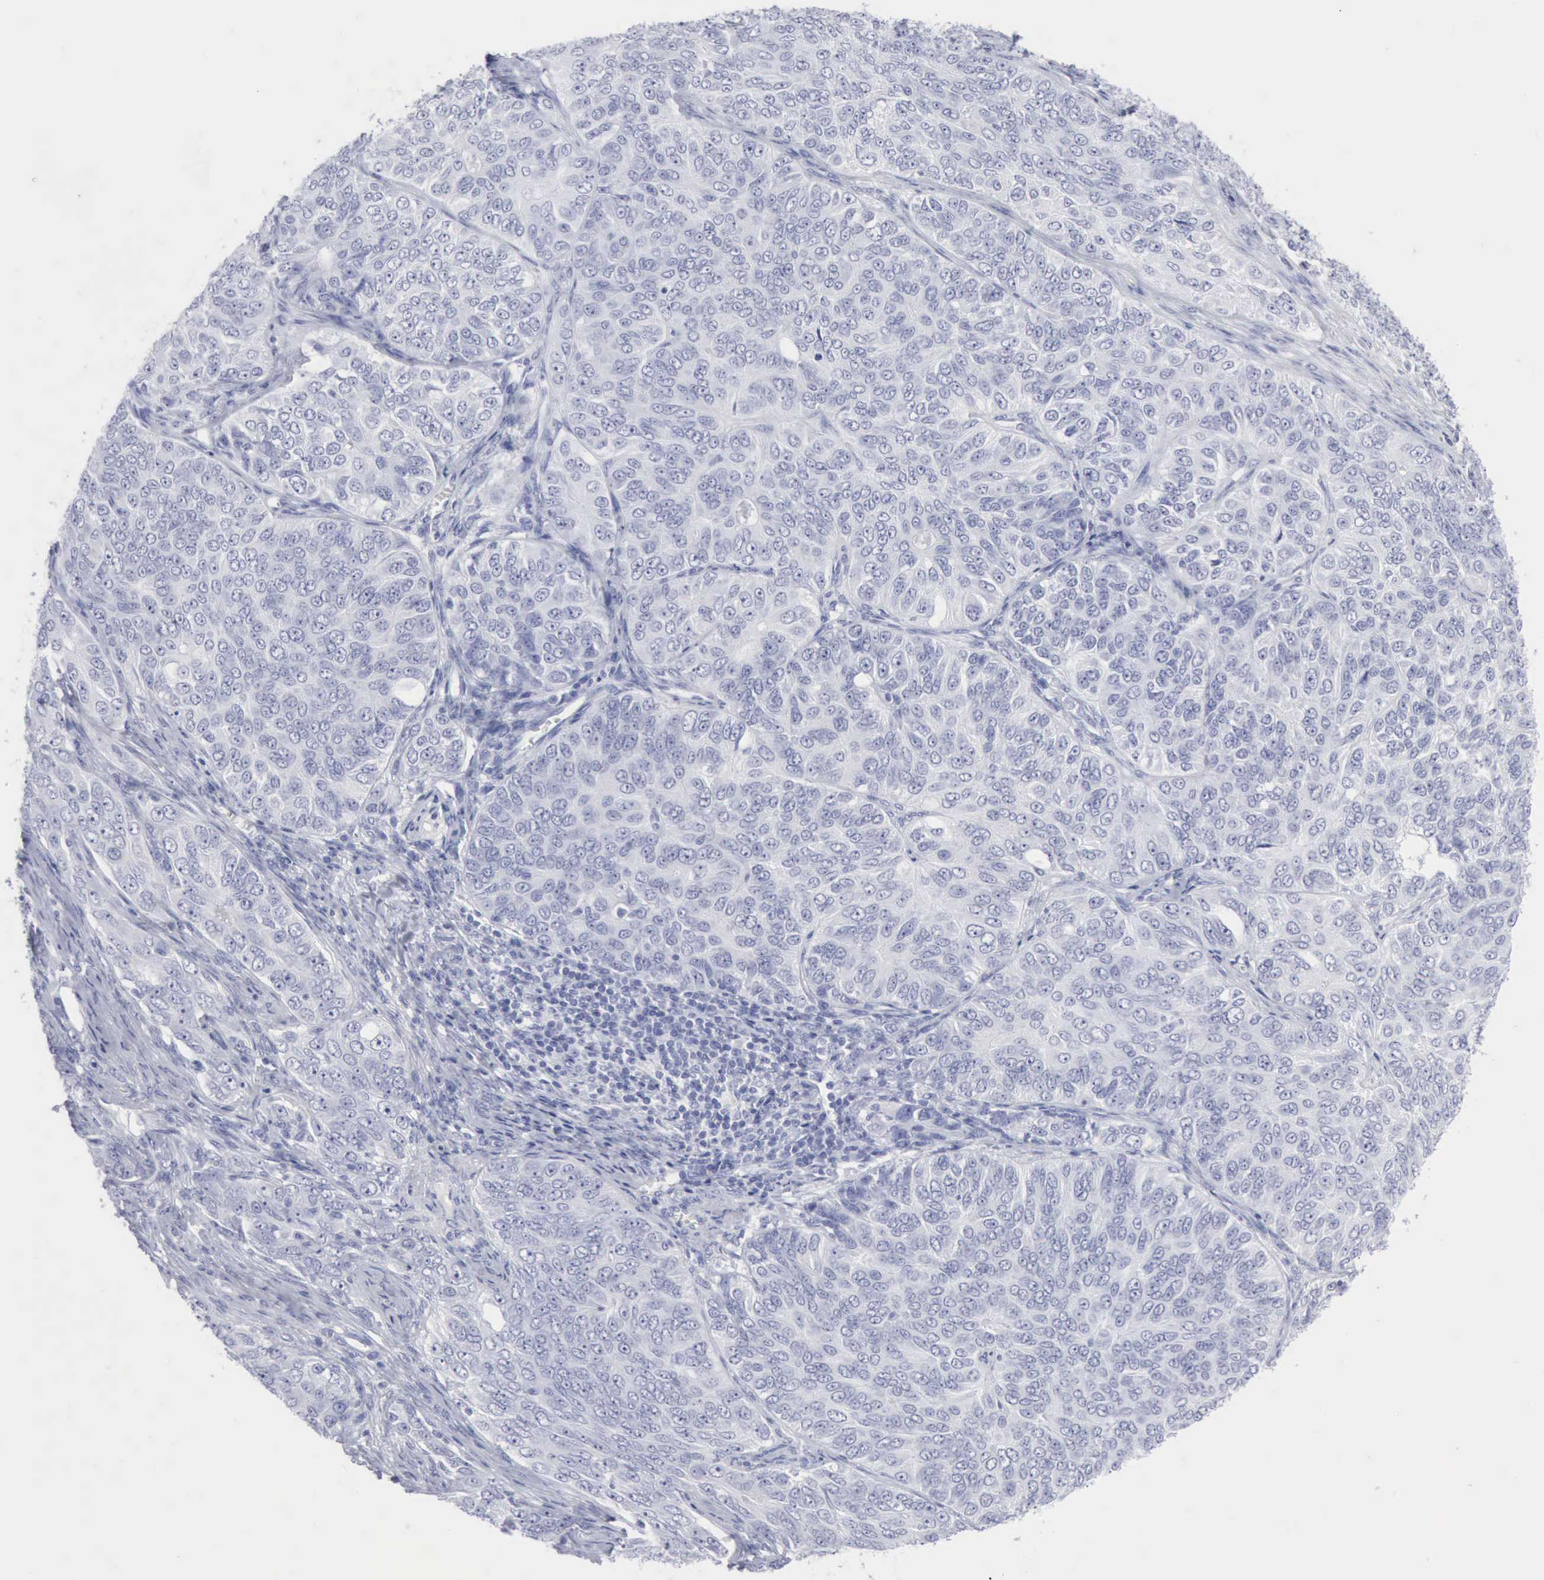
{"staining": {"intensity": "negative", "quantity": "none", "location": "none"}, "tissue": "ovarian cancer", "cell_type": "Tumor cells", "image_type": "cancer", "snomed": [{"axis": "morphology", "description": "Carcinoma, endometroid"}, {"axis": "topography", "description": "Ovary"}], "caption": "IHC histopathology image of neoplastic tissue: human ovarian endometroid carcinoma stained with DAB (3,3'-diaminobenzidine) demonstrates no significant protein positivity in tumor cells. (DAB immunohistochemistry (IHC) visualized using brightfield microscopy, high magnification).", "gene": "CMA1", "patient": {"sex": "female", "age": 51}}